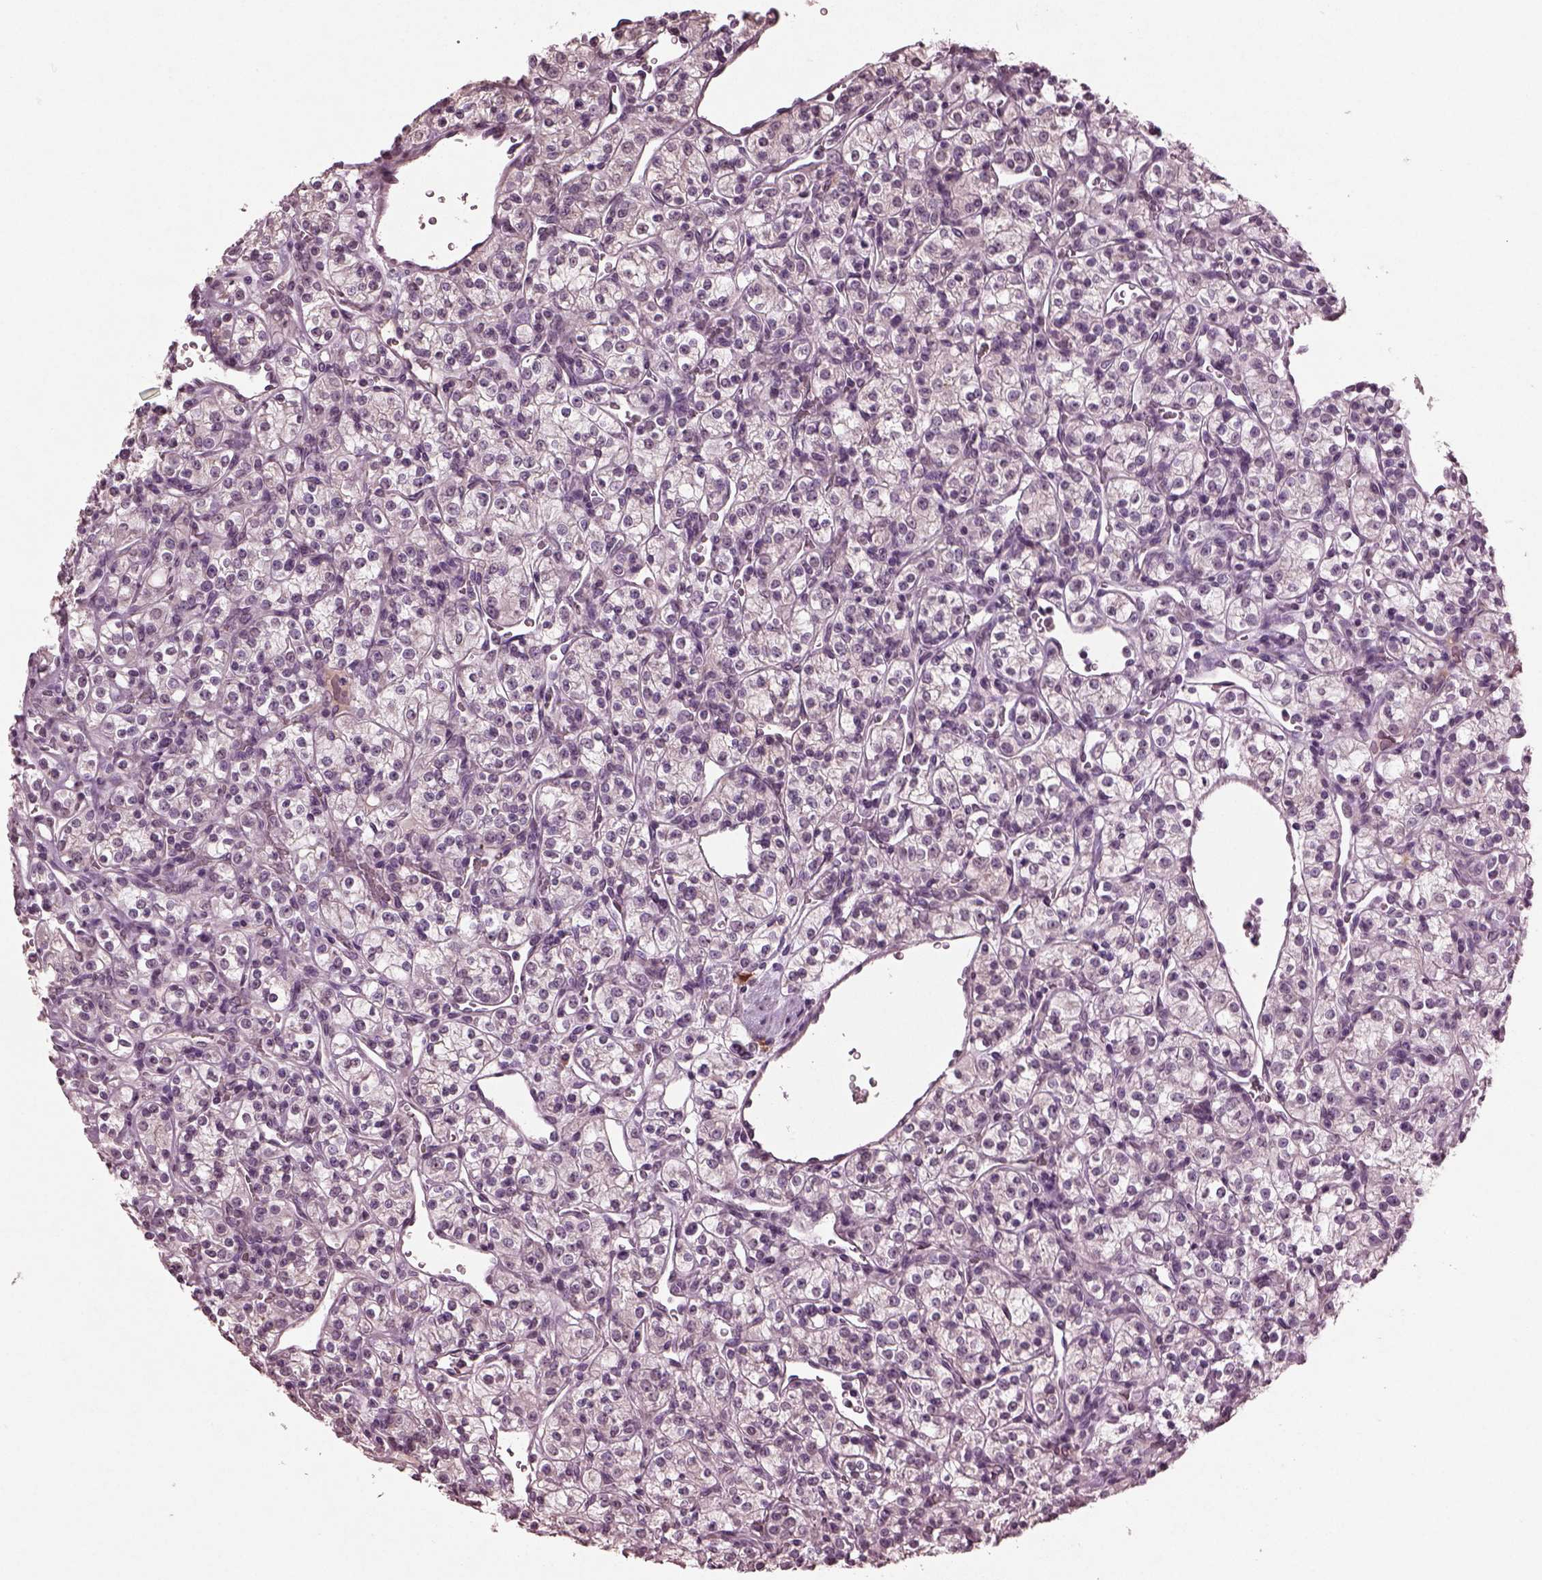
{"staining": {"intensity": "negative", "quantity": "none", "location": "none"}, "tissue": "renal cancer", "cell_type": "Tumor cells", "image_type": "cancer", "snomed": [{"axis": "morphology", "description": "Adenocarcinoma, NOS"}, {"axis": "topography", "description": "Kidney"}], "caption": "There is no significant positivity in tumor cells of renal cancer (adenocarcinoma). (DAB (3,3'-diaminobenzidine) immunohistochemistry (IHC) visualized using brightfield microscopy, high magnification).", "gene": "IL18RAP", "patient": {"sex": "male", "age": 77}}